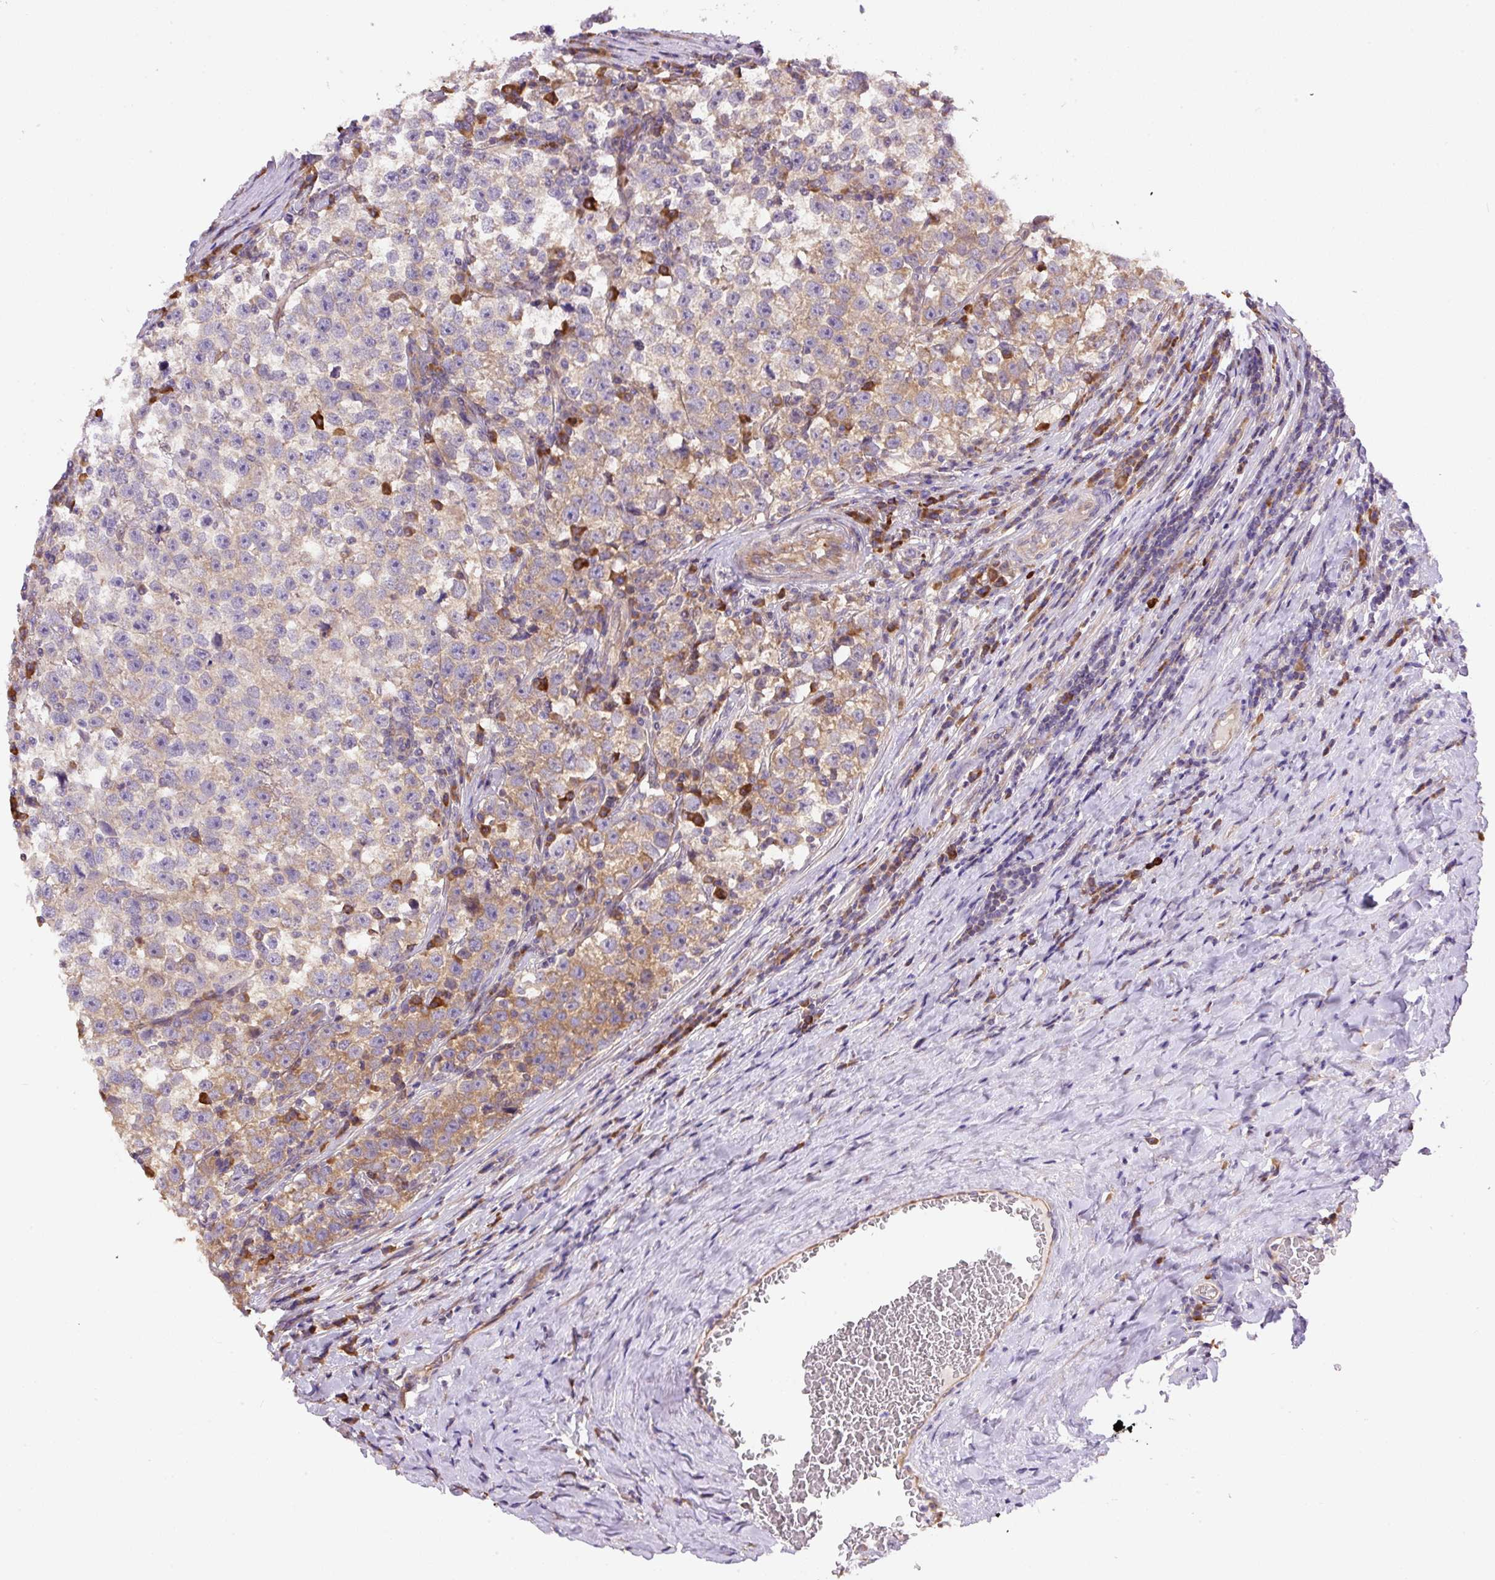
{"staining": {"intensity": "weak", "quantity": "<25%", "location": "cytoplasmic/membranous"}, "tissue": "testis cancer", "cell_type": "Tumor cells", "image_type": "cancer", "snomed": [{"axis": "morphology", "description": "Normal tissue, NOS"}, {"axis": "morphology", "description": "Seminoma, NOS"}, {"axis": "topography", "description": "Testis"}], "caption": "The IHC photomicrograph has no significant staining in tumor cells of testis cancer tissue.", "gene": "PPME1", "patient": {"sex": "male", "age": 43}}